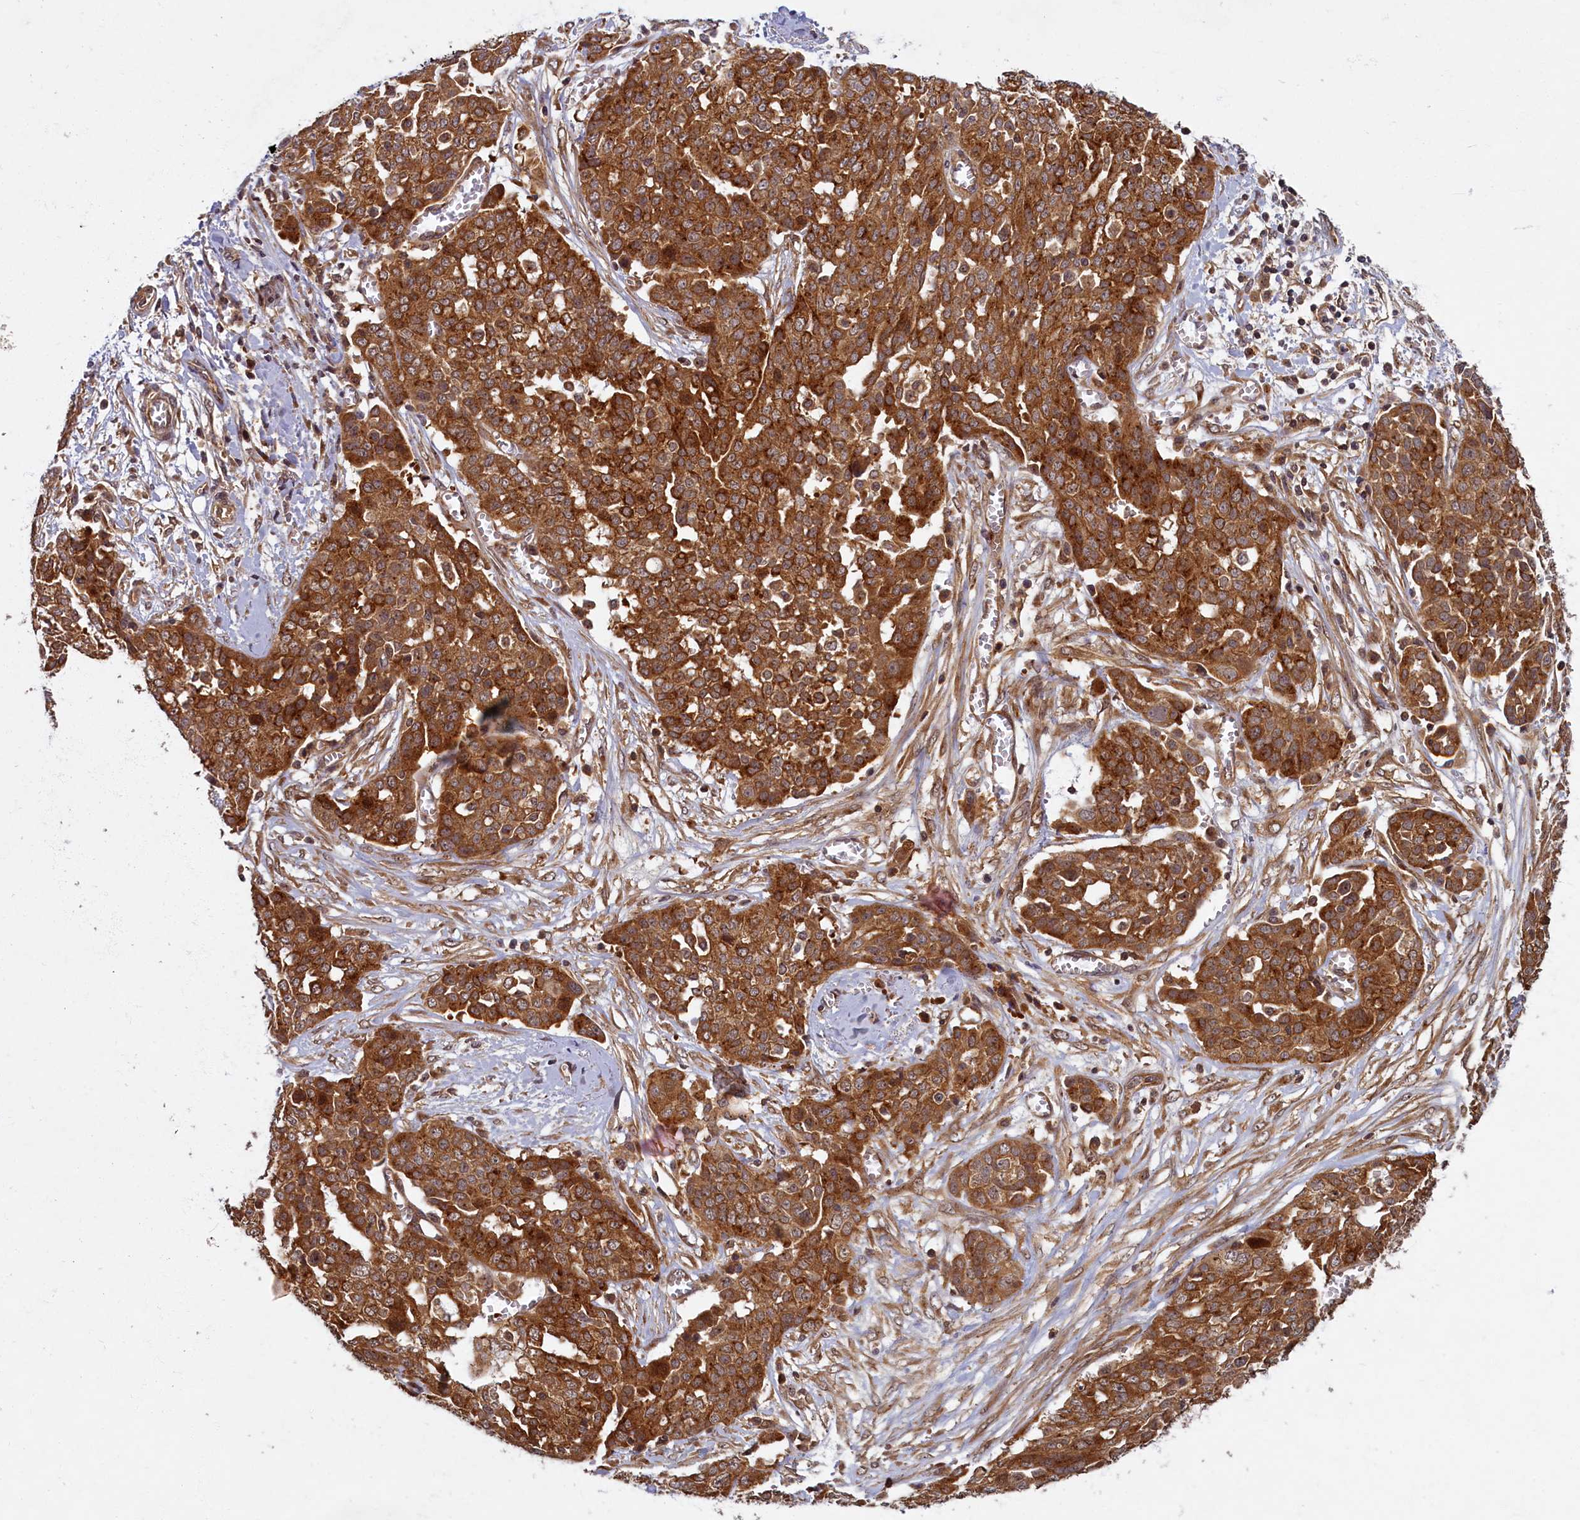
{"staining": {"intensity": "strong", "quantity": ">75%", "location": "cytoplasmic/membranous"}, "tissue": "ovarian cancer", "cell_type": "Tumor cells", "image_type": "cancer", "snomed": [{"axis": "morphology", "description": "Cystadenocarcinoma, serous, NOS"}, {"axis": "topography", "description": "Soft tissue"}, {"axis": "topography", "description": "Ovary"}], "caption": "Immunohistochemistry (IHC) staining of serous cystadenocarcinoma (ovarian), which reveals high levels of strong cytoplasmic/membranous positivity in approximately >75% of tumor cells indicating strong cytoplasmic/membranous protein positivity. The staining was performed using DAB (3,3'-diaminobenzidine) (brown) for protein detection and nuclei were counterstained in hematoxylin (blue).", "gene": "BICD1", "patient": {"sex": "female", "age": 57}}